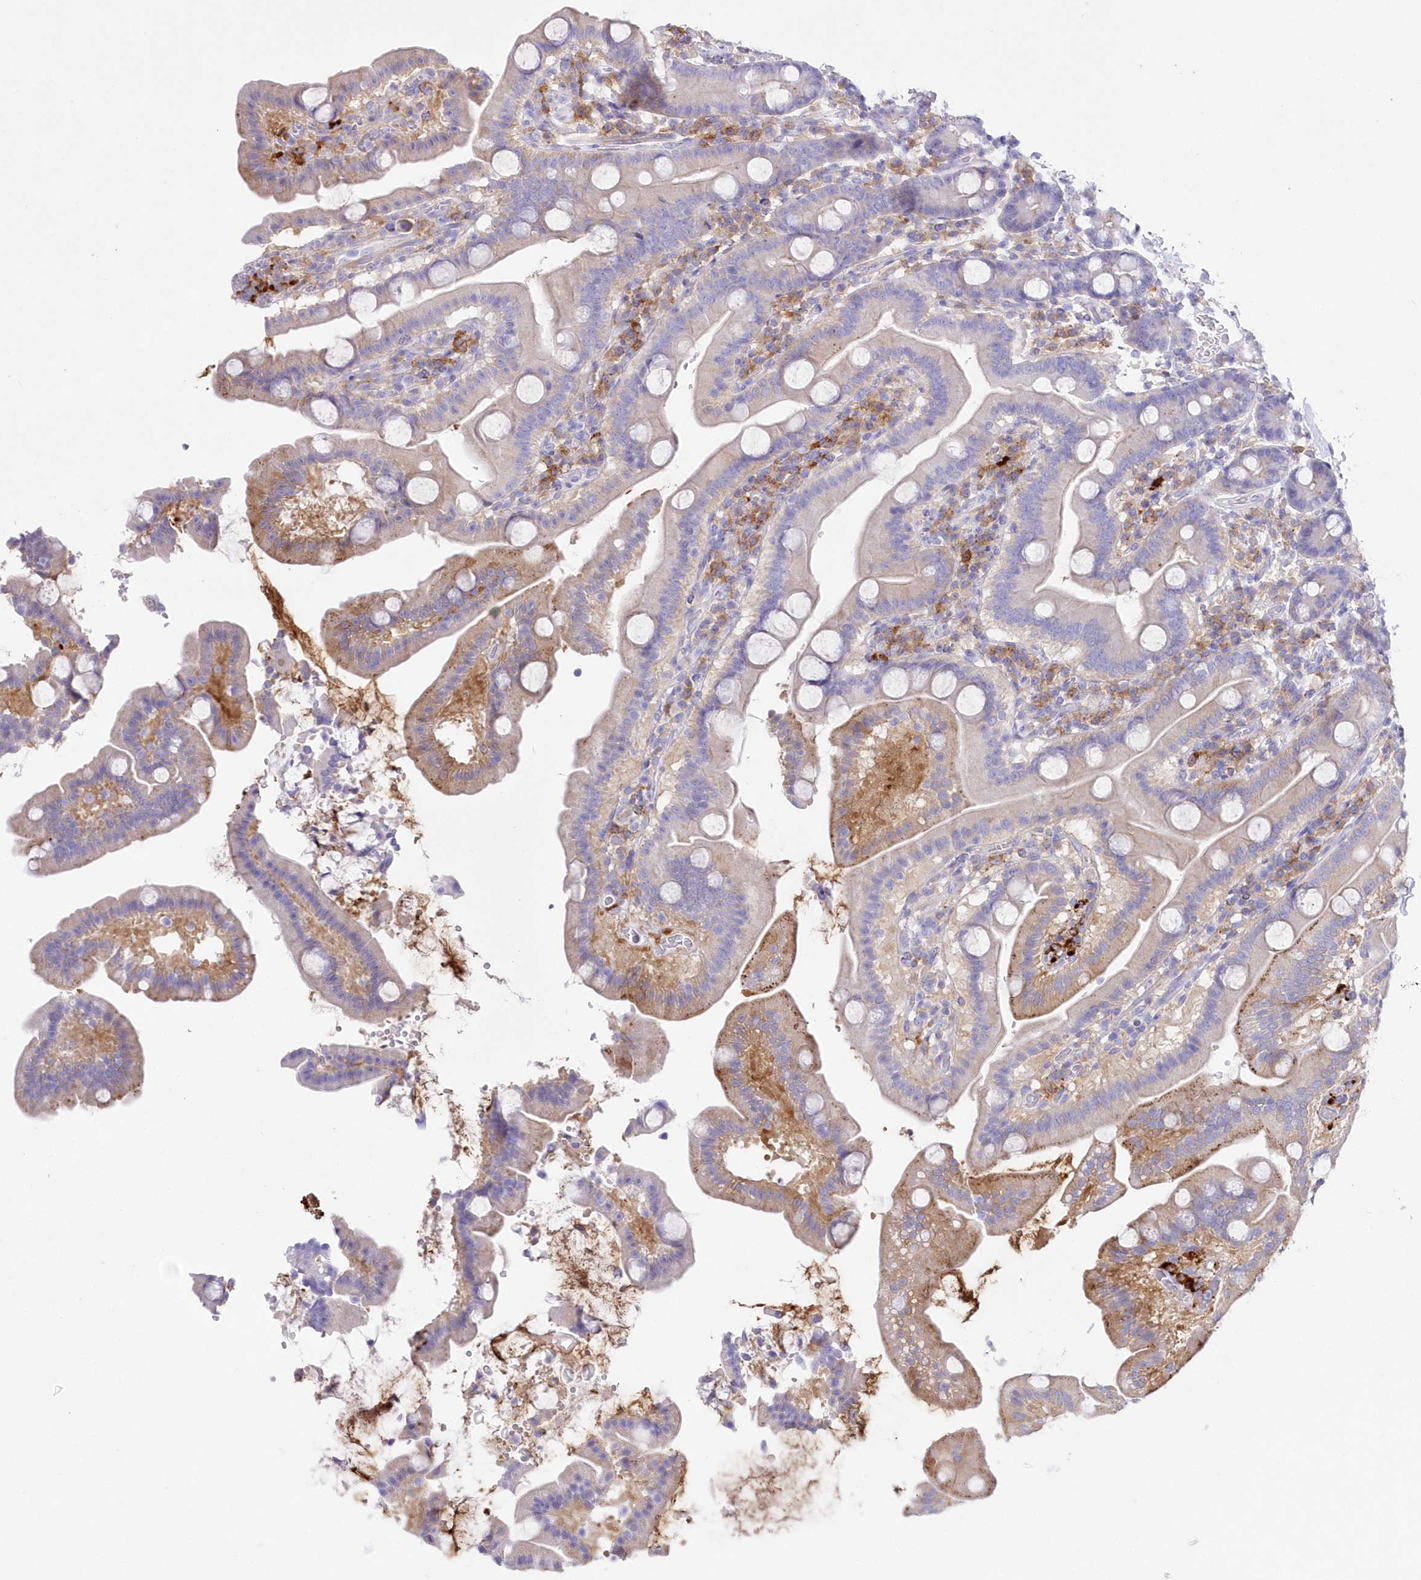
{"staining": {"intensity": "moderate", "quantity": "25%-75%", "location": "cytoplasmic/membranous"}, "tissue": "duodenum", "cell_type": "Glandular cells", "image_type": "normal", "snomed": [{"axis": "morphology", "description": "Normal tissue, NOS"}, {"axis": "topography", "description": "Duodenum"}], "caption": "Normal duodenum displays moderate cytoplasmic/membranous staining in approximately 25%-75% of glandular cells, visualized by immunohistochemistry. Immunohistochemistry (ihc) stains the protein of interest in brown and the nuclei are stained blue.", "gene": "DNAJC19", "patient": {"sex": "male", "age": 55}}